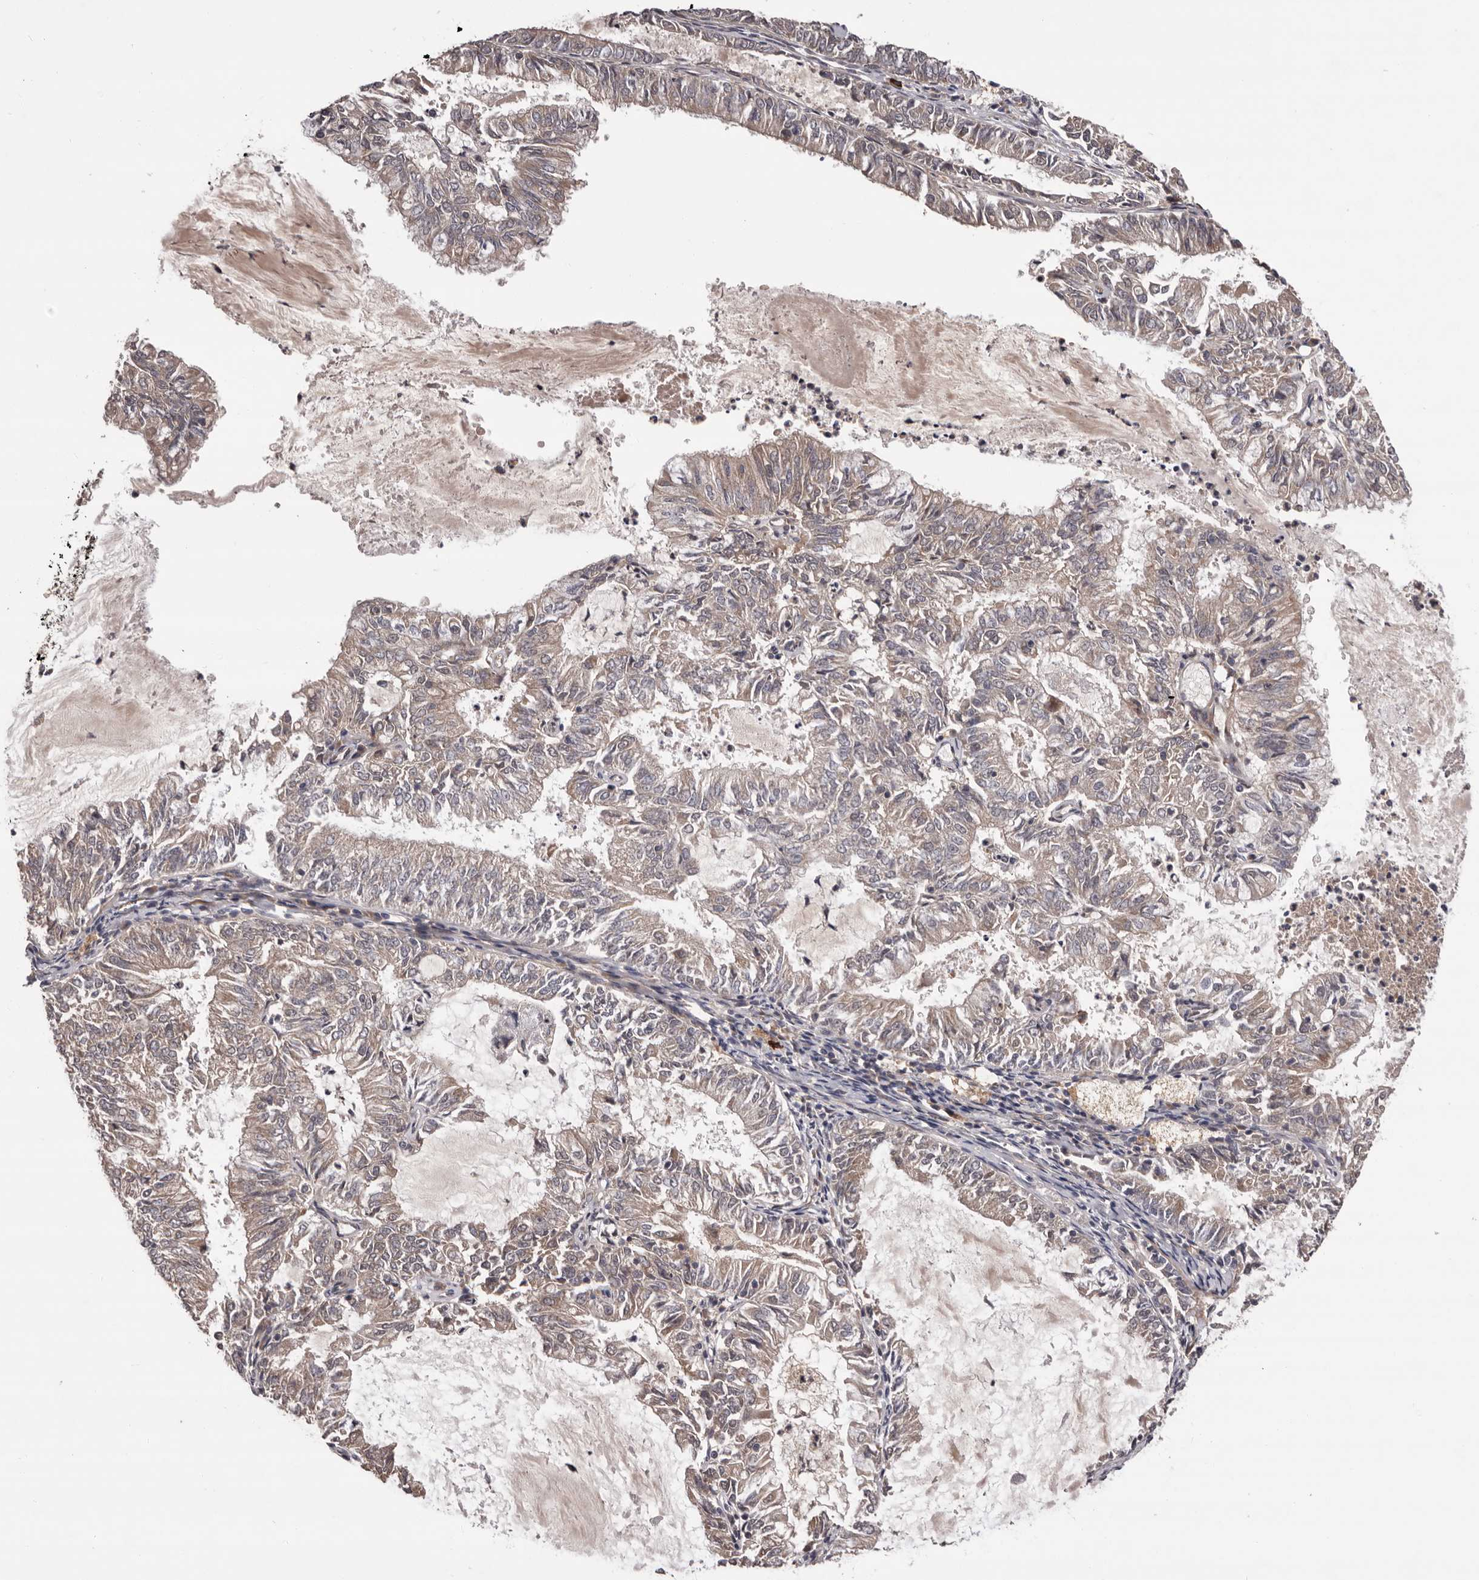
{"staining": {"intensity": "weak", "quantity": "25%-75%", "location": "cytoplasmic/membranous"}, "tissue": "endometrial cancer", "cell_type": "Tumor cells", "image_type": "cancer", "snomed": [{"axis": "morphology", "description": "Adenocarcinoma, NOS"}, {"axis": "topography", "description": "Endometrium"}], "caption": "This photomicrograph shows IHC staining of endometrial cancer, with low weak cytoplasmic/membranous staining in approximately 25%-75% of tumor cells.", "gene": "PRKD1", "patient": {"sex": "female", "age": 57}}